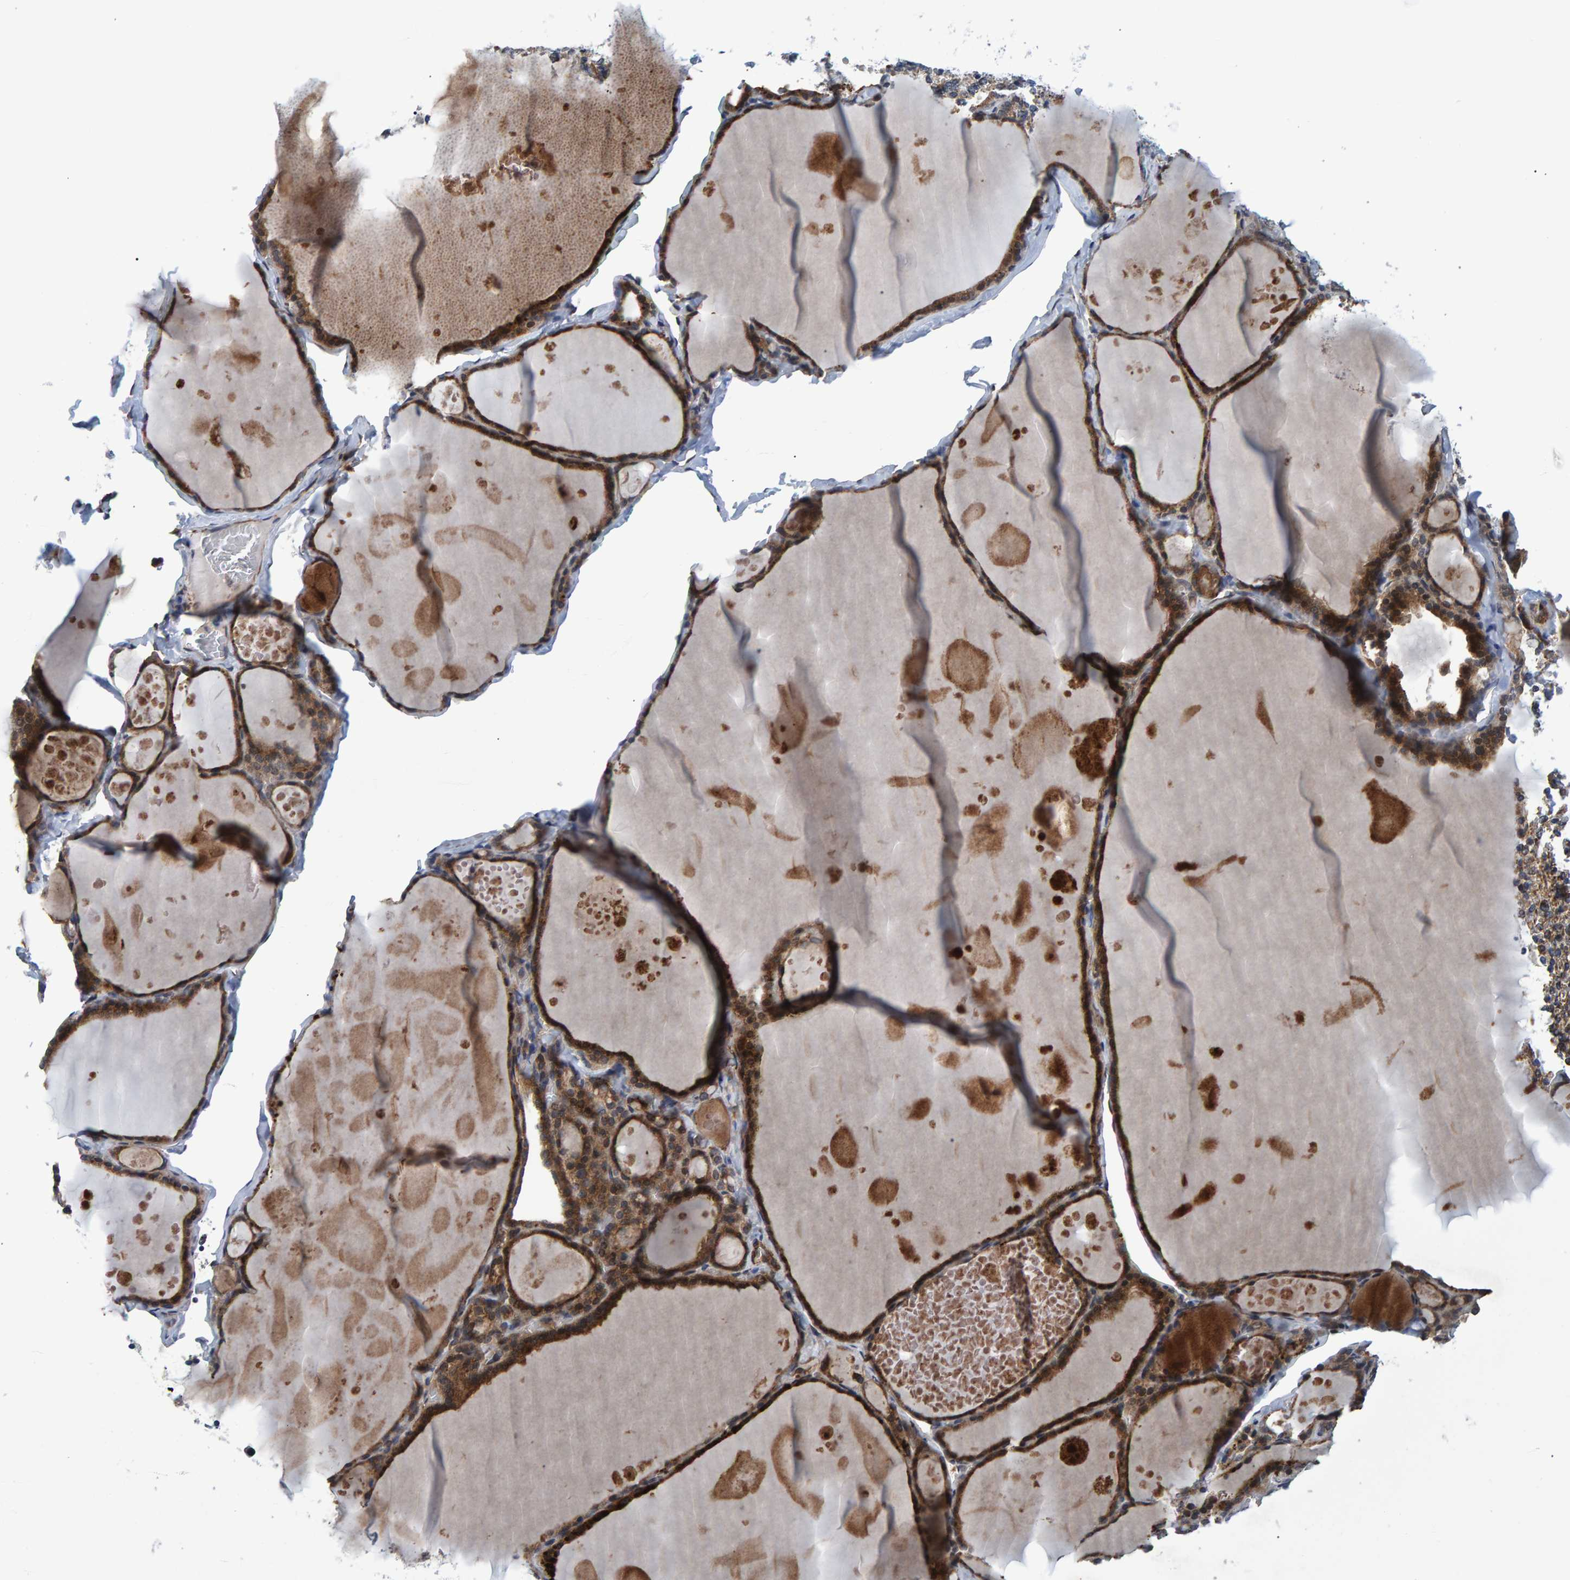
{"staining": {"intensity": "moderate", "quantity": ">75%", "location": "cytoplasmic/membranous"}, "tissue": "thyroid gland", "cell_type": "Glandular cells", "image_type": "normal", "snomed": [{"axis": "morphology", "description": "Normal tissue, NOS"}, {"axis": "topography", "description": "Thyroid gland"}], "caption": "This histopathology image displays immunohistochemistry staining of unremarkable human thyroid gland, with medium moderate cytoplasmic/membranous expression in approximately >75% of glandular cells.", "gene": "ATP6V1H", "patient": {"sex": "male", "age": 56}}